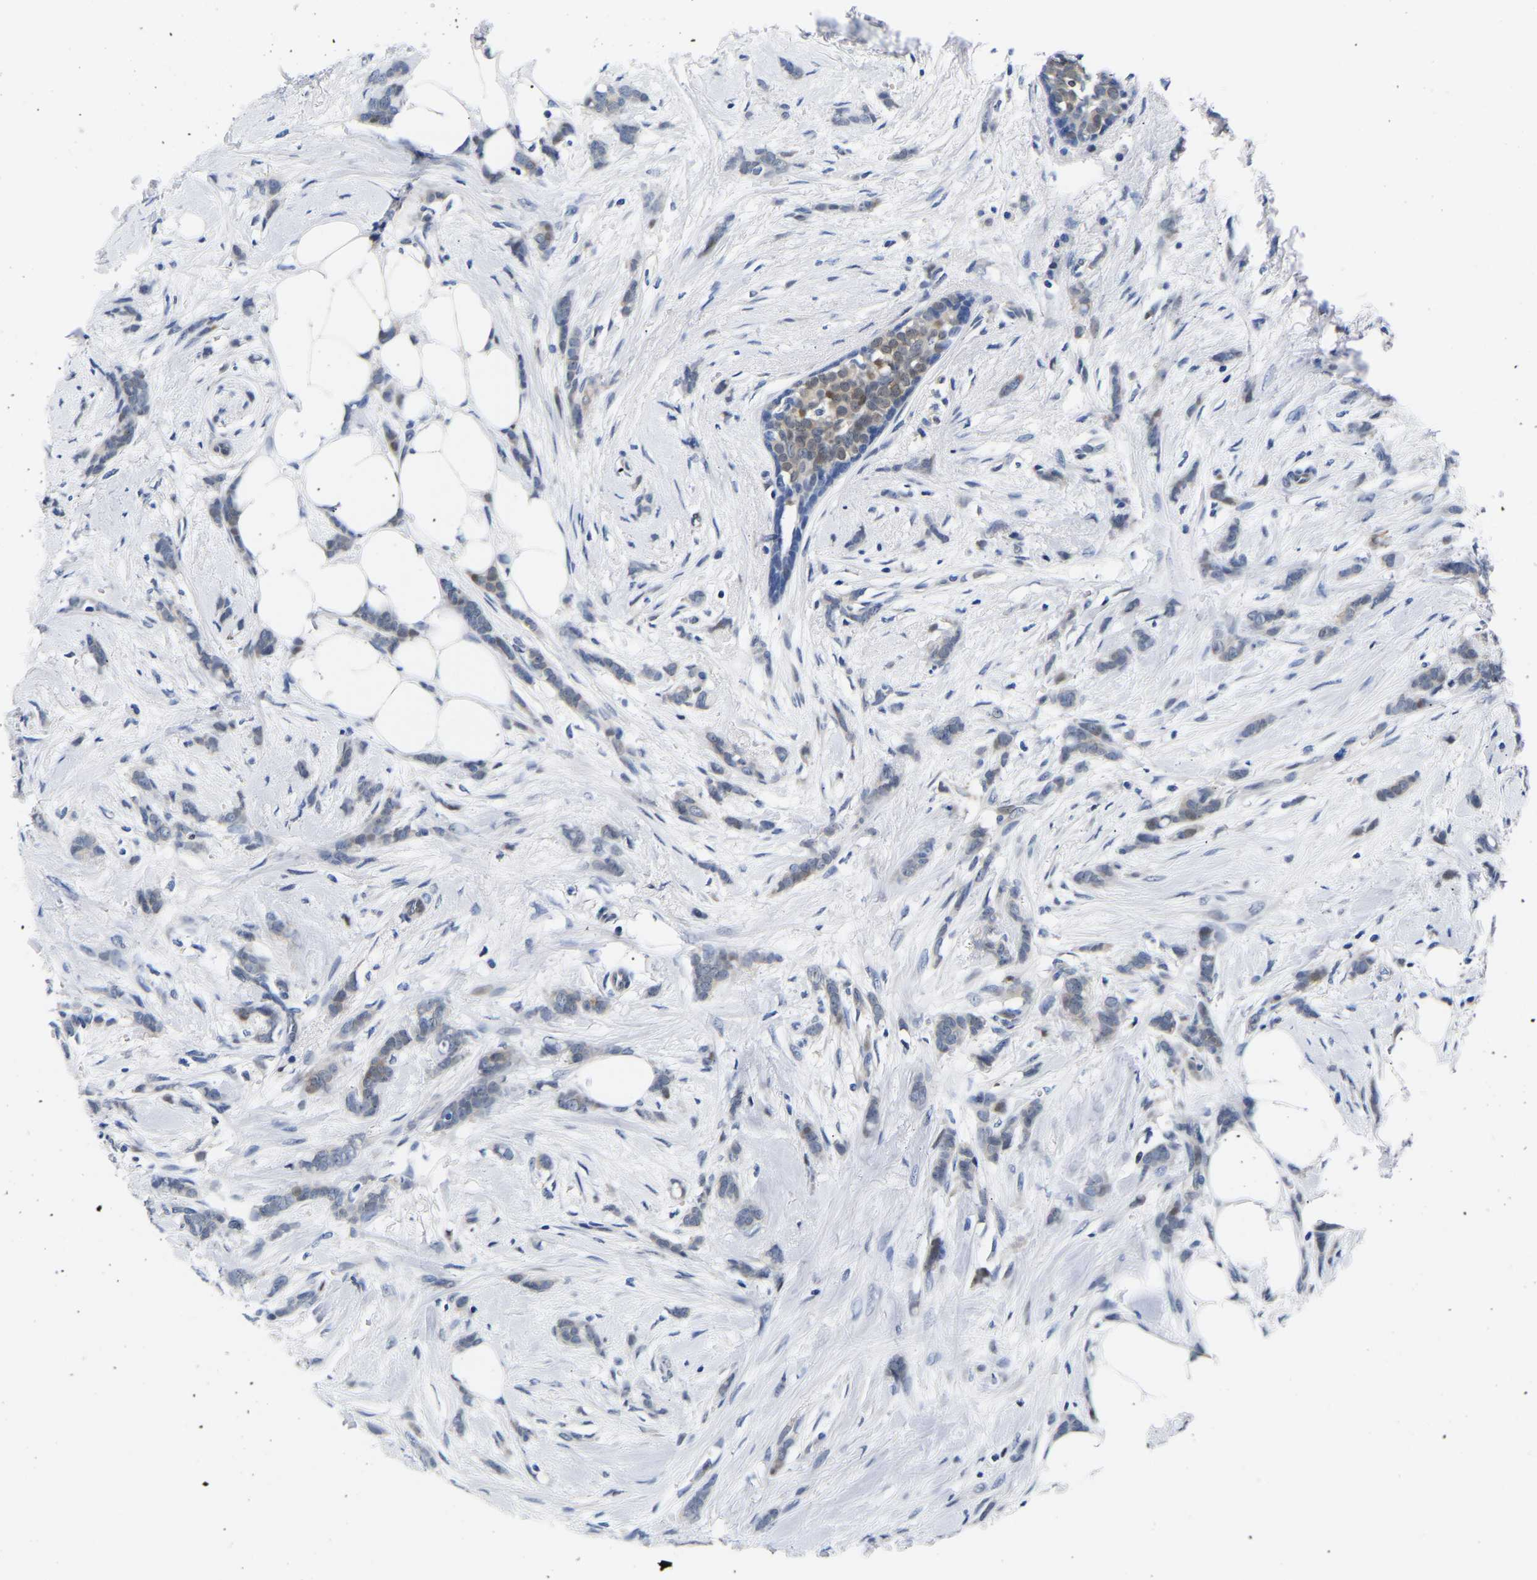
{"staining": {"intensity": "negative", "quantity": "none", "location": "none"}, "tissue": "breast cancer", "cell_type": "Tumor cells", "image_type": "cancer", "snomed": [{"axis": "morphology", "description": "Lobular carcinoma, in situ"}, {"axis": "morphology", "description": "Lobular carcinoma"}, {"axis": "topography", "description": "Breast"}], "caption": "Immunohistochemical staining of breast cancer (lobular carcinoma in situ) exhibits no significant staining in tumor cells.", "gene": "PTRHD1", "patient": {"sex": "female", "age": 41}}